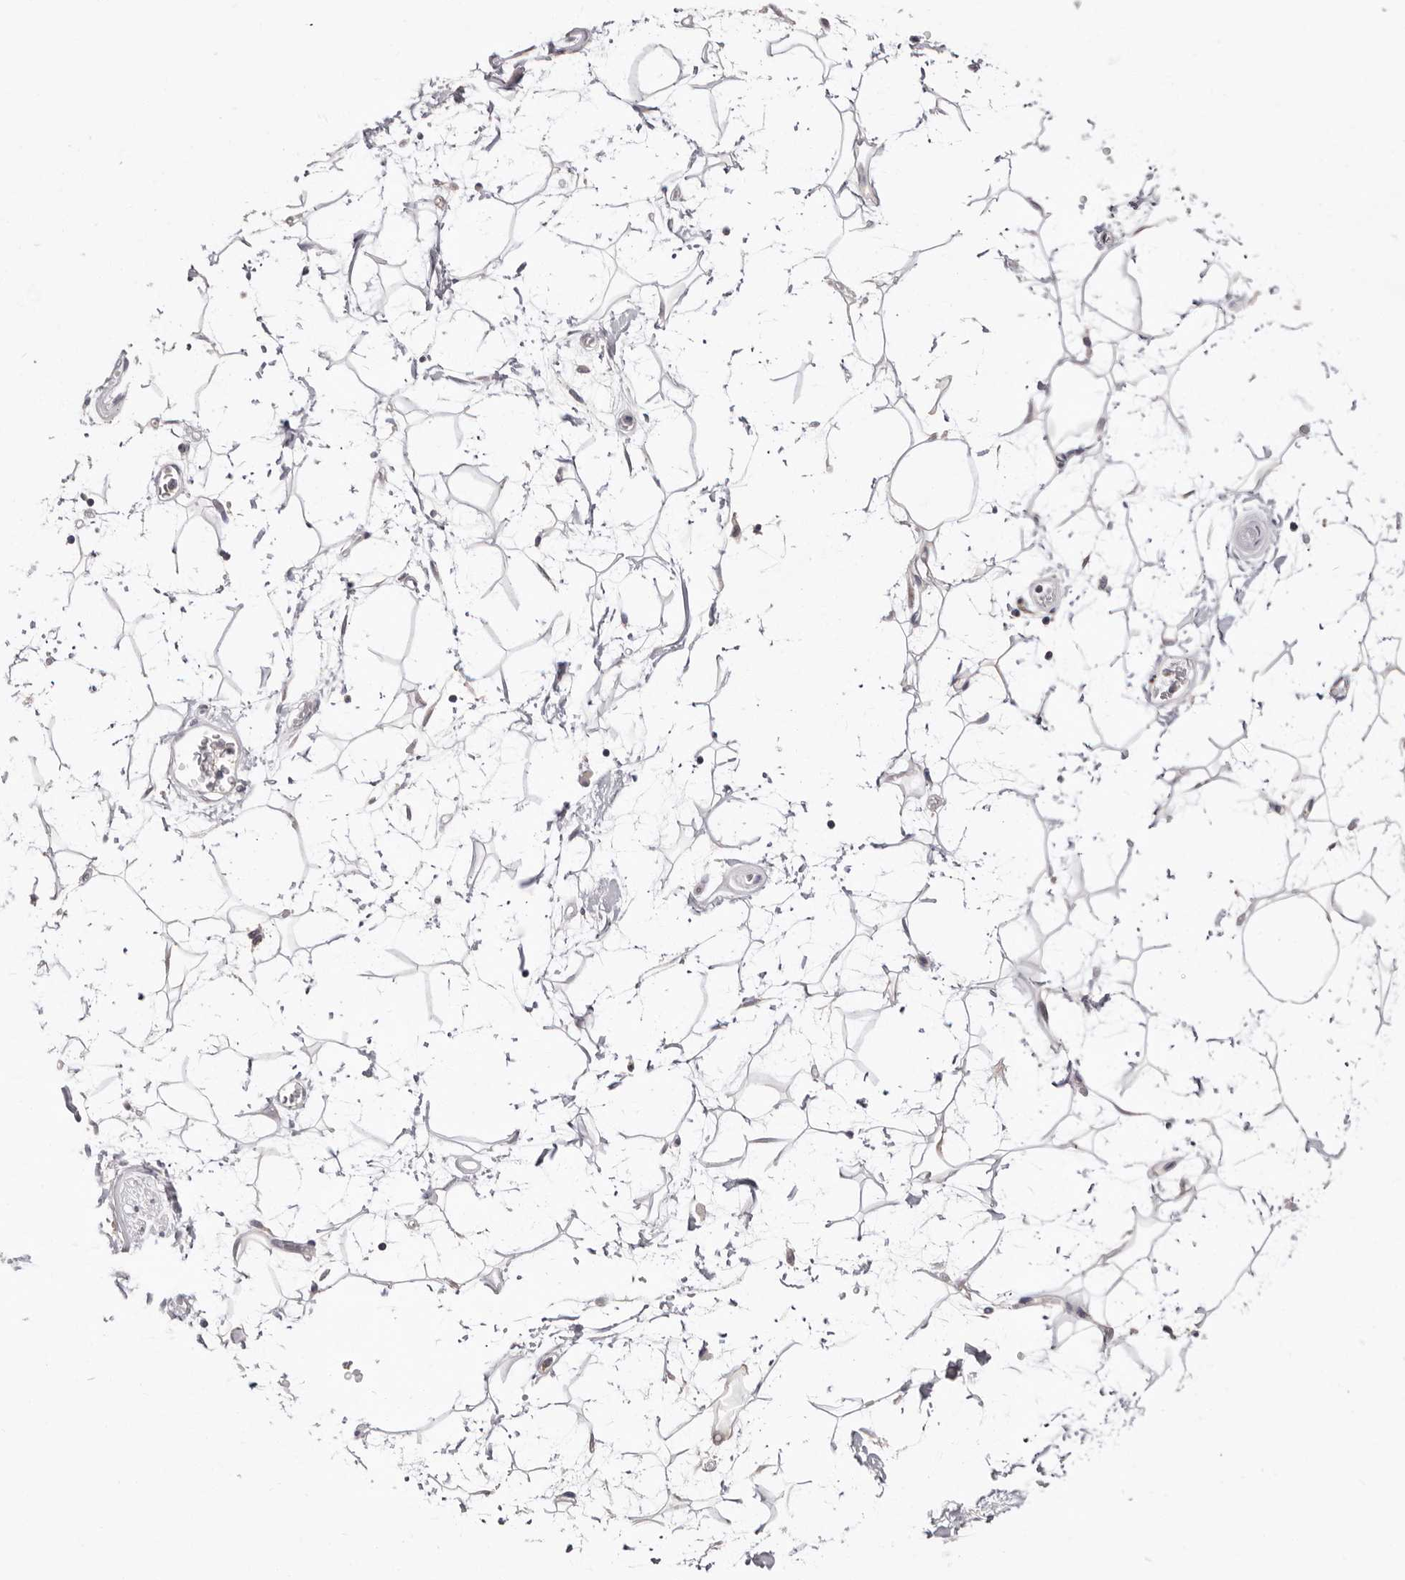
{"staining": {"intensity": "negative", "quantity": "none", "location": "none"}, "tissue": "adipose tissue", "cell_type": "Adipocytes", "image_type": "normal", "snomed": [{"axis": "morphology", "description": "Normal tissue, NOS"}, {"axis": "topography", "description": "Soft tissue"}], "caption": "A high-resolution micrograph shows IHC staining of normal adipose tissue, which demonstrates no significant positivity in adipocytes. (DAB (3,3'-diaminobenzidine) immunohistochemistry, high magnification).", "gene": "DOP1A", "patient": {"sex": "male", "age": 72}}